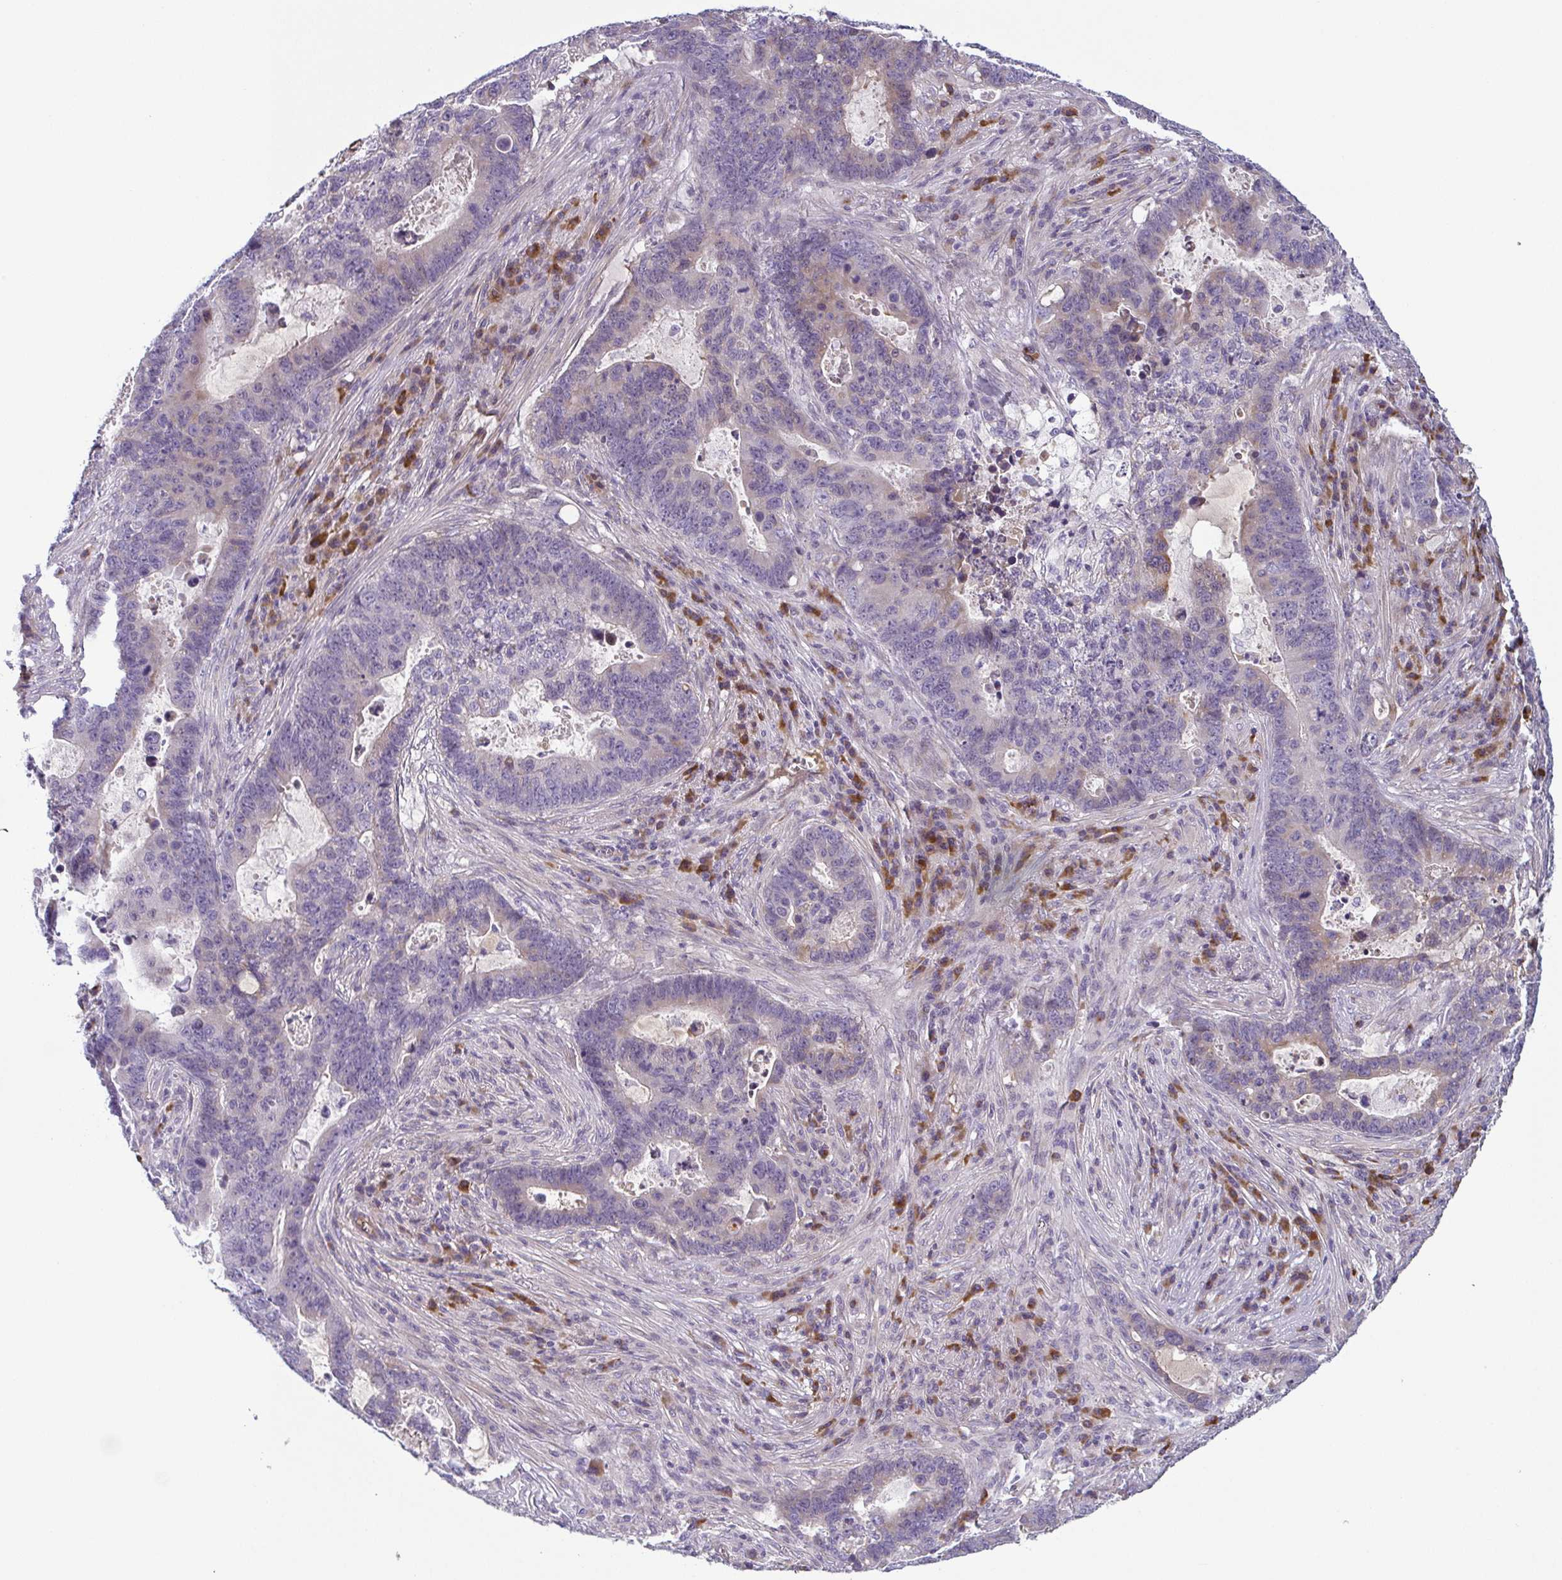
{"staining": {"intensity": "negative", "quantity": "none", "location": "none"}, "tissue": "lung cancer", "cell_type": "Tumor cells", "image_type": "cancer", "snomed": [{"axis": "morphology", "description": "Aneuploidy"}, {"axis": "morphology", "description": "Adenocarcinoma, NOS"}, {"axis": "morphology", "description": "Adenocarcinoma primary or metastatic"}, {"axis": "topography", "description": "Lung"}], "caption": "A histopathology image of human lung adenocarcinoma primary or metastatic is negative for staining in tumor cells.", "gene": "ECM1", "patient": {"sex": "female", "age": 75}}